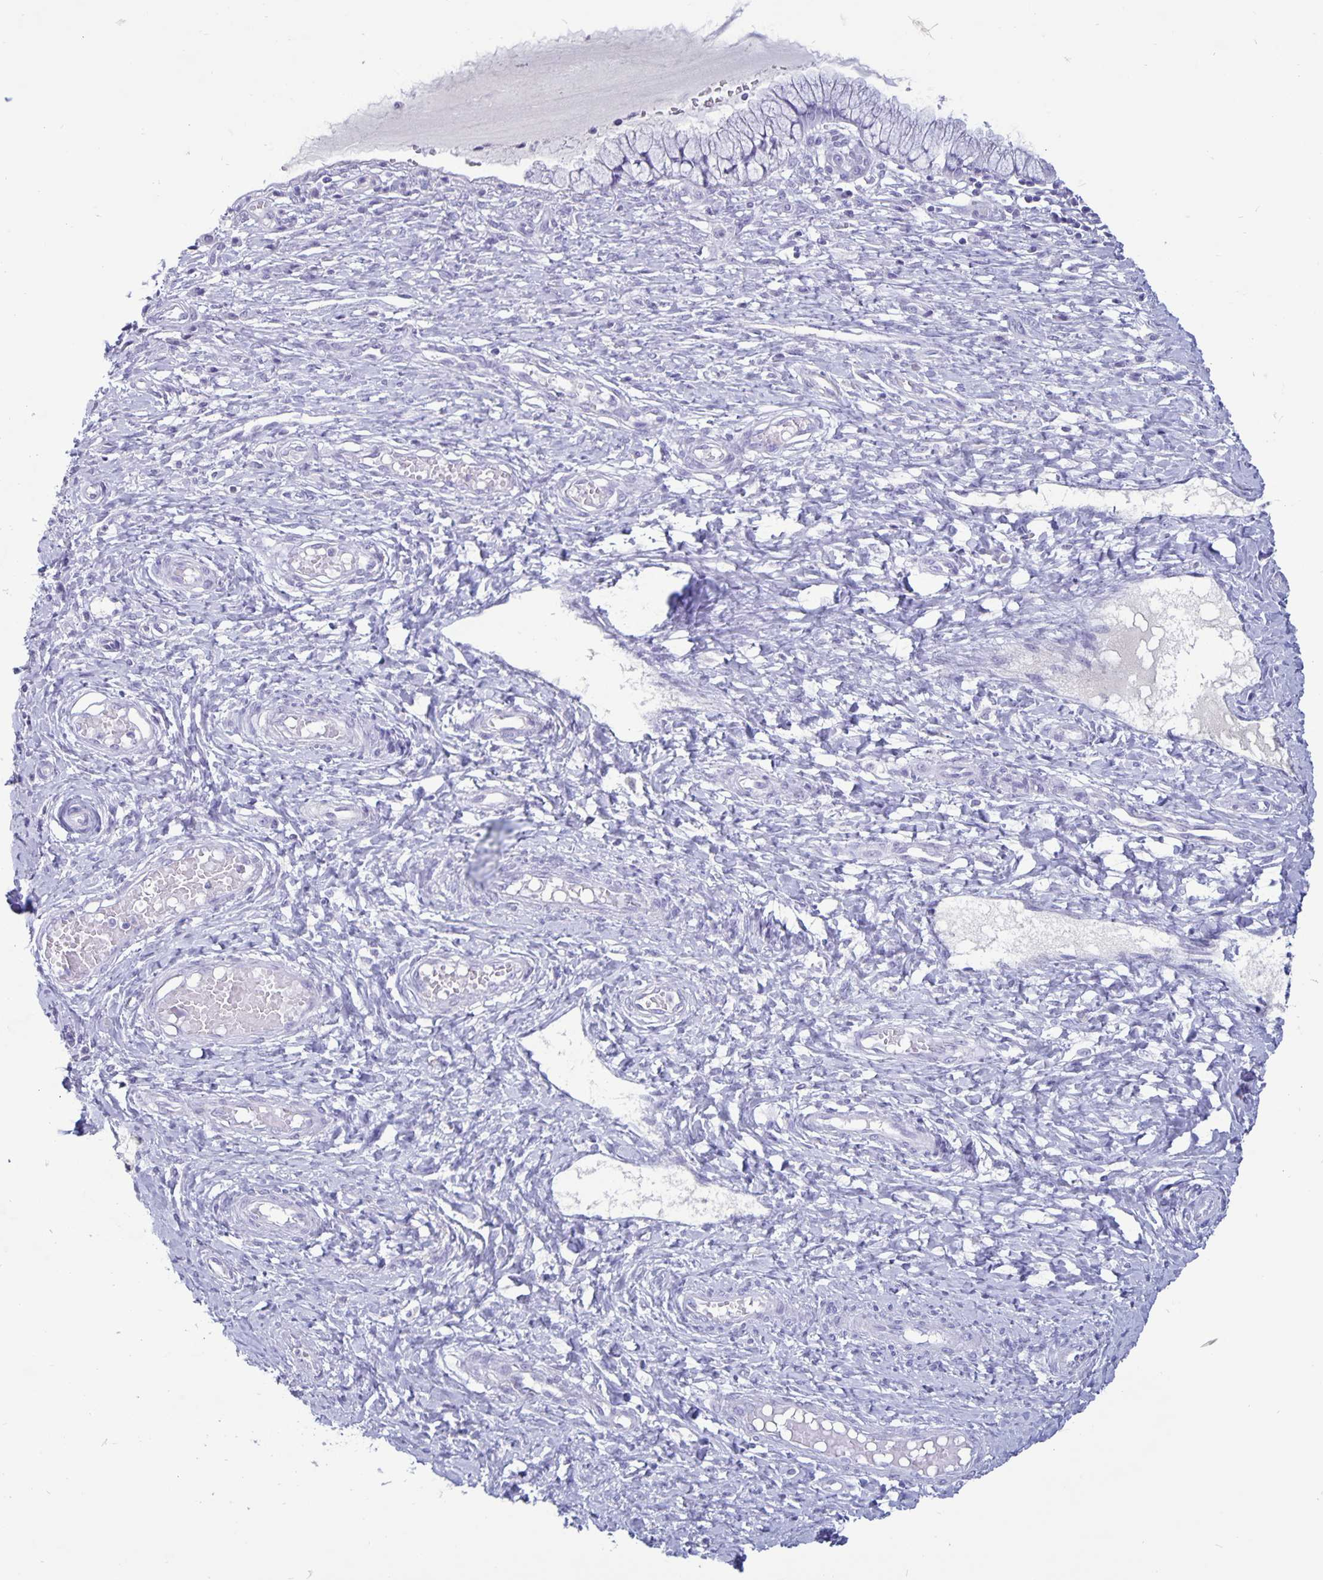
{"staining": {"intensity": "negative", "quantity": "none", "location": "none"}, "tissue": "cervix", "cell_type": "Glandular cells", "image_type": "normal", "snomed": [{"axis": "morphology", "description": "Normal tissue, NOS"}, {"axis": "topography", "description": "Cervix"}], "caption": "The immunohistochemistry photomicrograph has no significant expression in glandular cells of cervix.", "gene": "BPIFA3", "patient": {"sex": "female", "age": 37}}